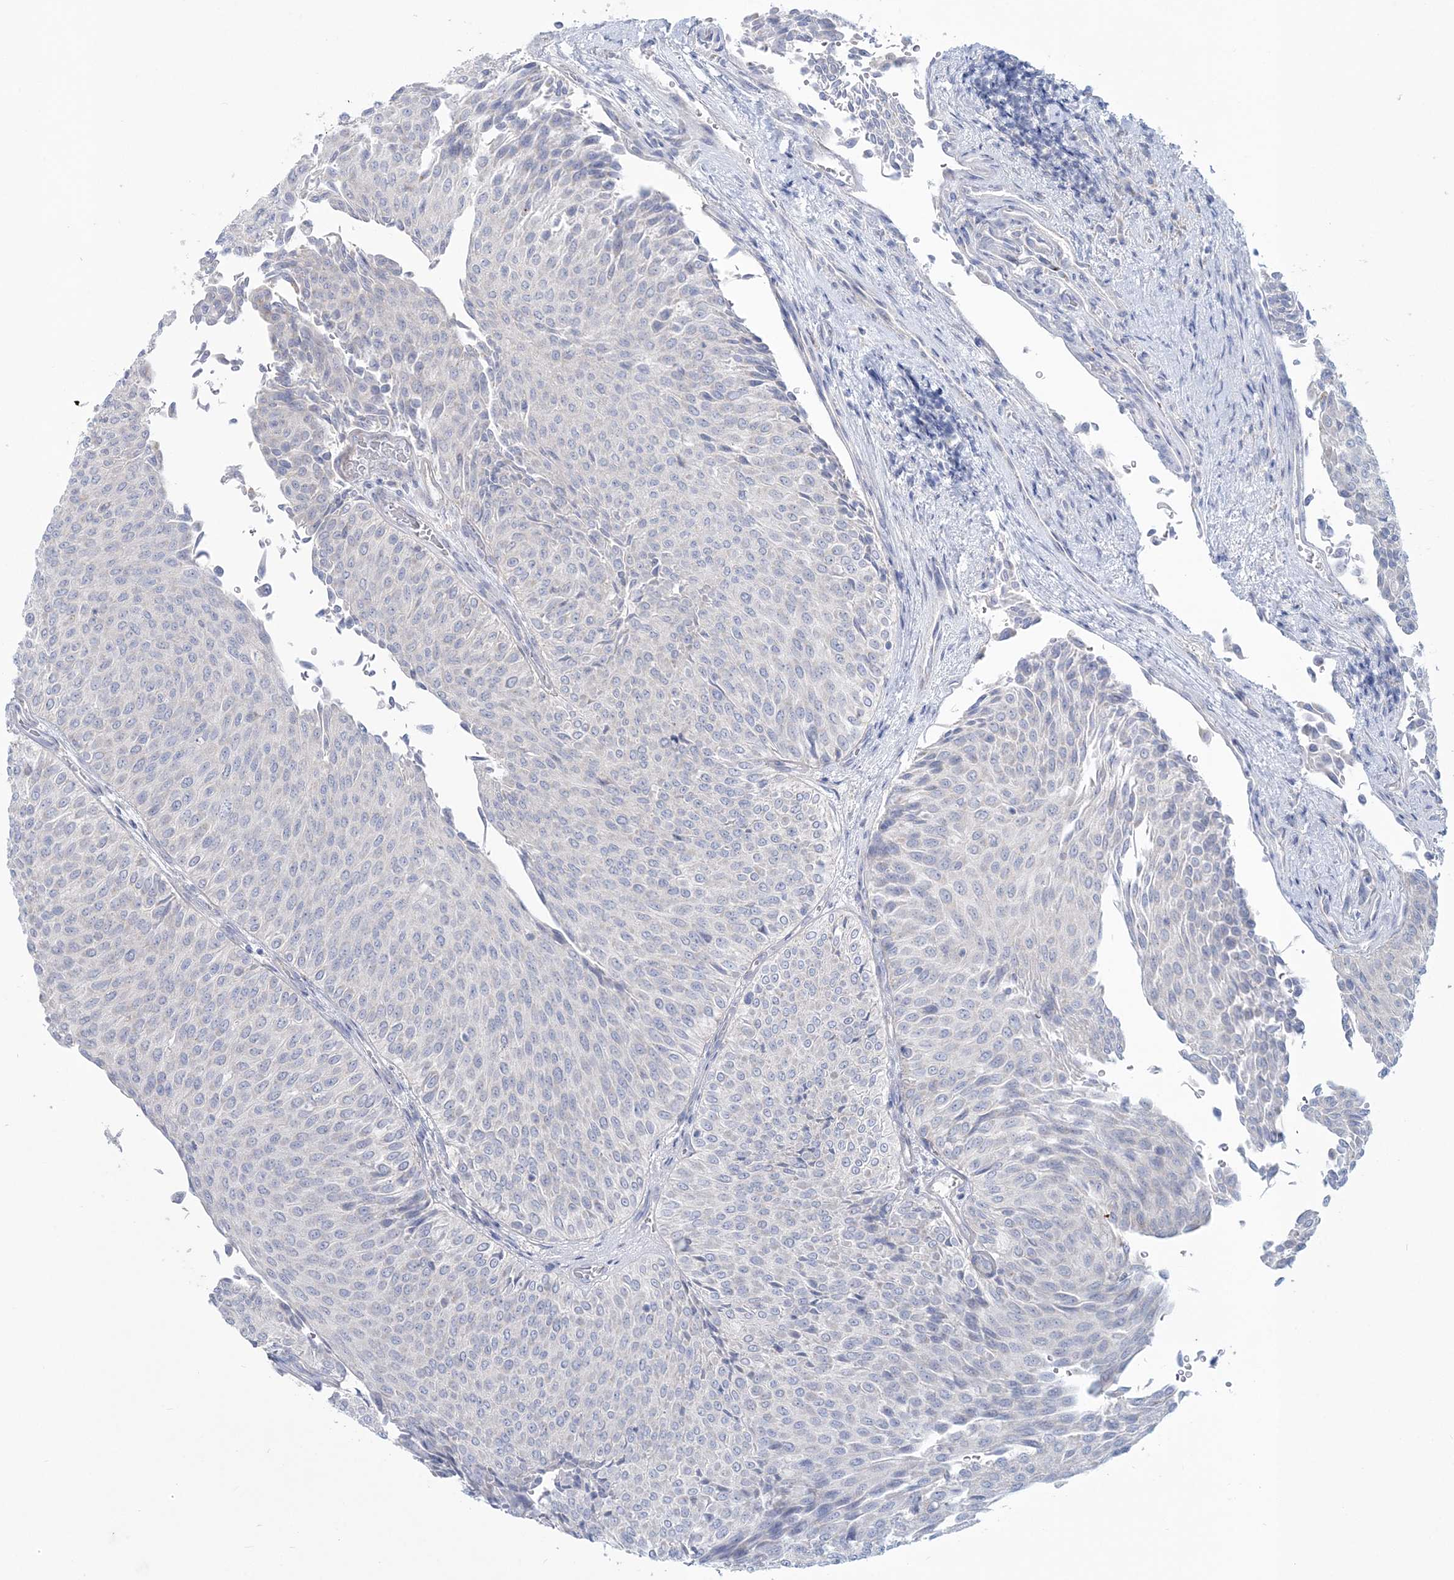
{"staining": {"intensity": "negative", "quantity": "none", "location": "none"}, "tissue": "urothelial cancer", "cell_type": "Tumor cells", "image_type": "cancer", "snomed": [{"axis": "morphology", "description": "Urothelial carcinoma, Low grade"}, {"axis": "topography", "description": "Urinary bladder"}], "caption": "High power microscopy micrograph of an IHC micrograph of urothelial cancer, revealing no significant expression in tumor cells.", "gene": "ADGB", "patient": {"sex": "male", "age": 78}}